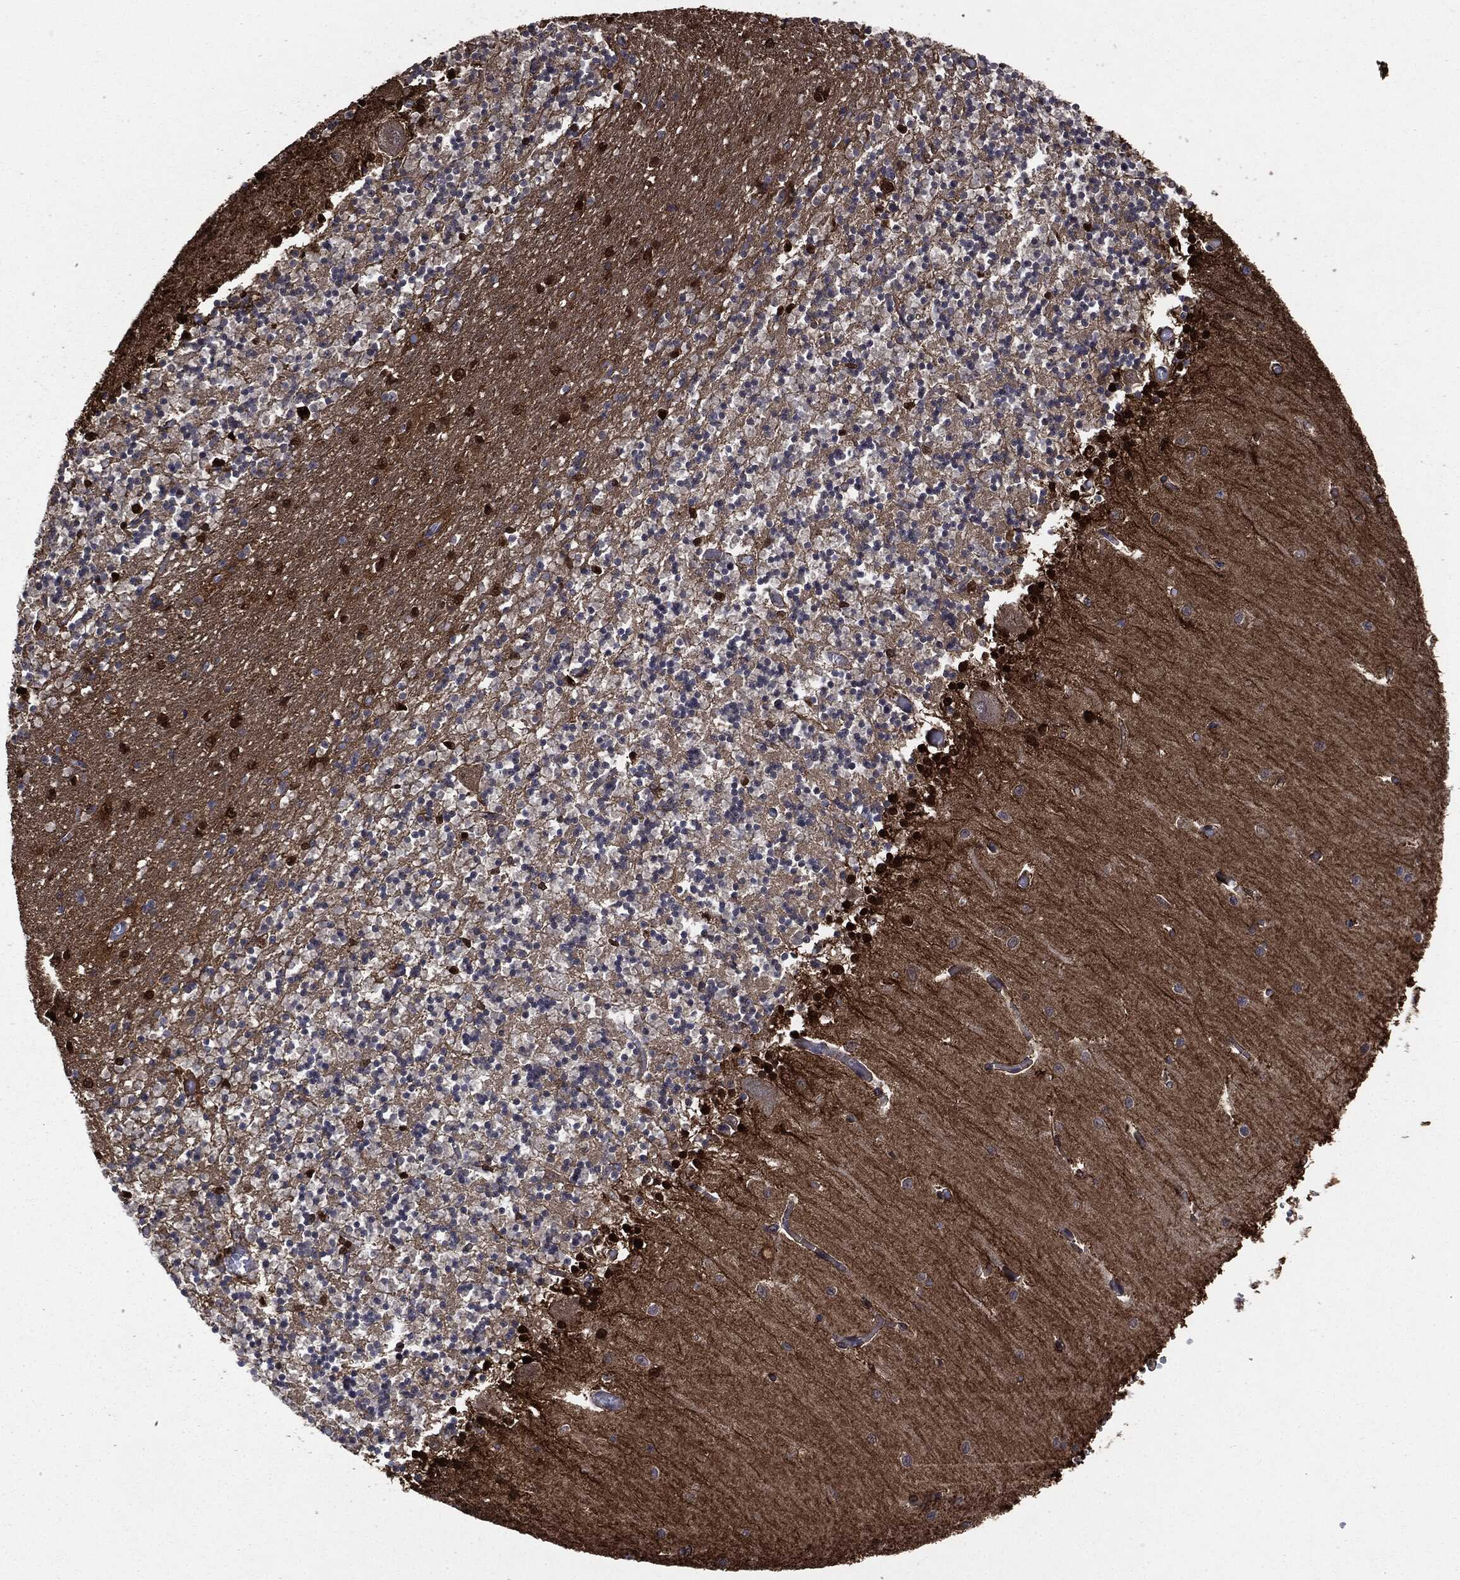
{"staining": {"intensity": "strong", "quantity": "<25%", "location": "cytoplasmic/membranous,nuclear"}, "tissue": "cerebellum", "cell_type": "Cells in granular layer", "image_type": "normal", "snomed": [{"axis": "morphology", "description": "Normal tissue, NOS"}, {"axis": "topography", "description": "Cerebellum"}], "caption": "High-magnification brightfield microscopy of benign cerebellum stained with DAB (3,3'-diaminobenzidine) (brown) and counterstained with hematoxylin (blue). cells in granular layer exhibit strong cytoplasmic/membranous,nuclear positivity is present in about<25% of cells.", "gene": "PLOD3", "patient": {"sex": "female", "age": 64}}